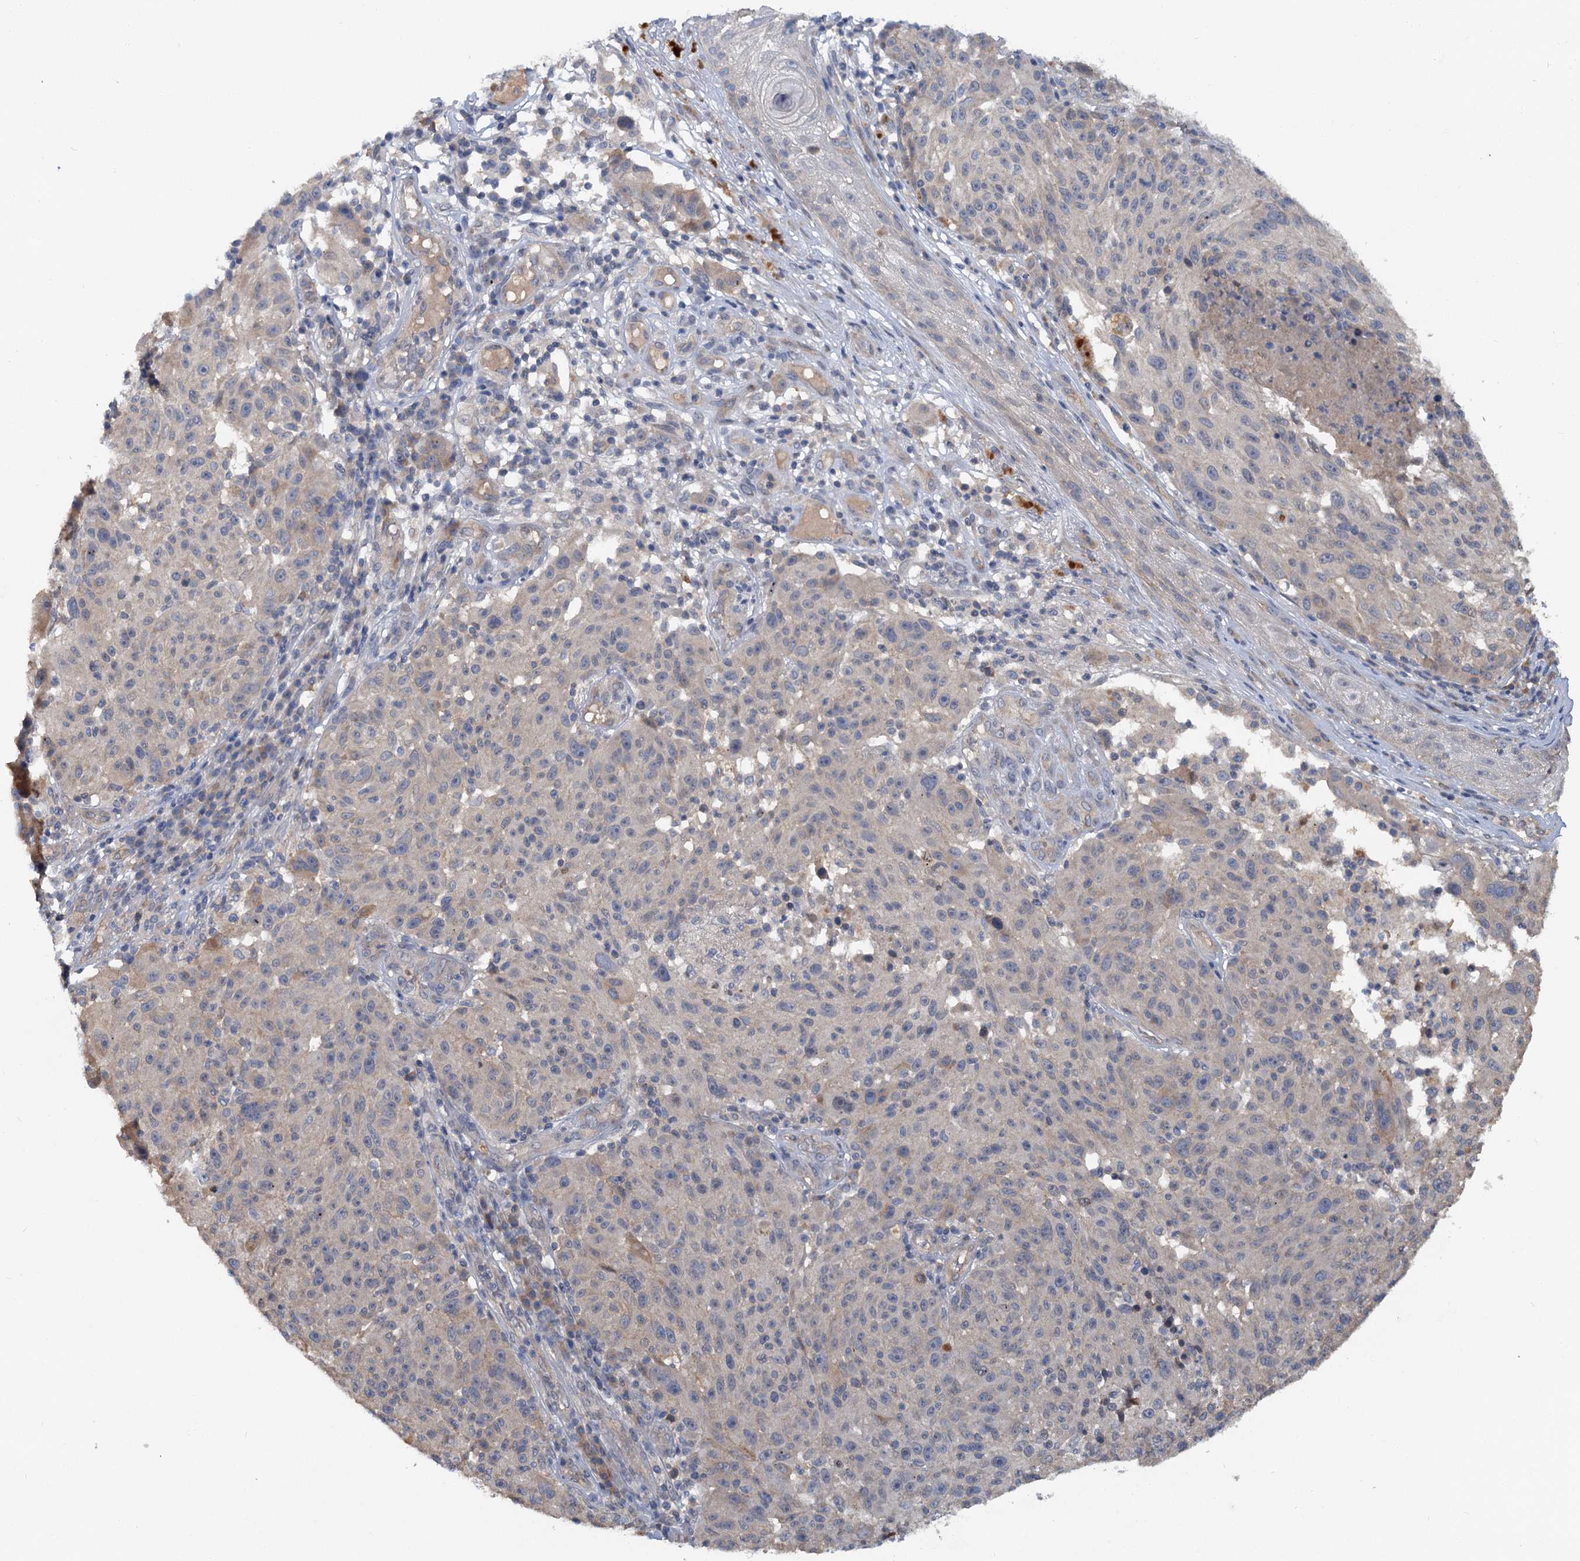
{"staining": {"intensity": "negative", "quantity": "none", "location": "none"}, "tissue": "melanoma", "cell_type": "Tumor cells", "image_type": "cancer", "snomed": [{"axis": "morphology", "description": "Malignant melanoma, NOS"}, {"axis": "topography", "description": "Skin"}], "caption": "High power microscopy image of an immunohistochemistry (IHC) image of malignant melanoma, revealing no significant positivity in tumor cells.", "gene": "ZNF324", "patient": {"sex": "male", "age": 53}}